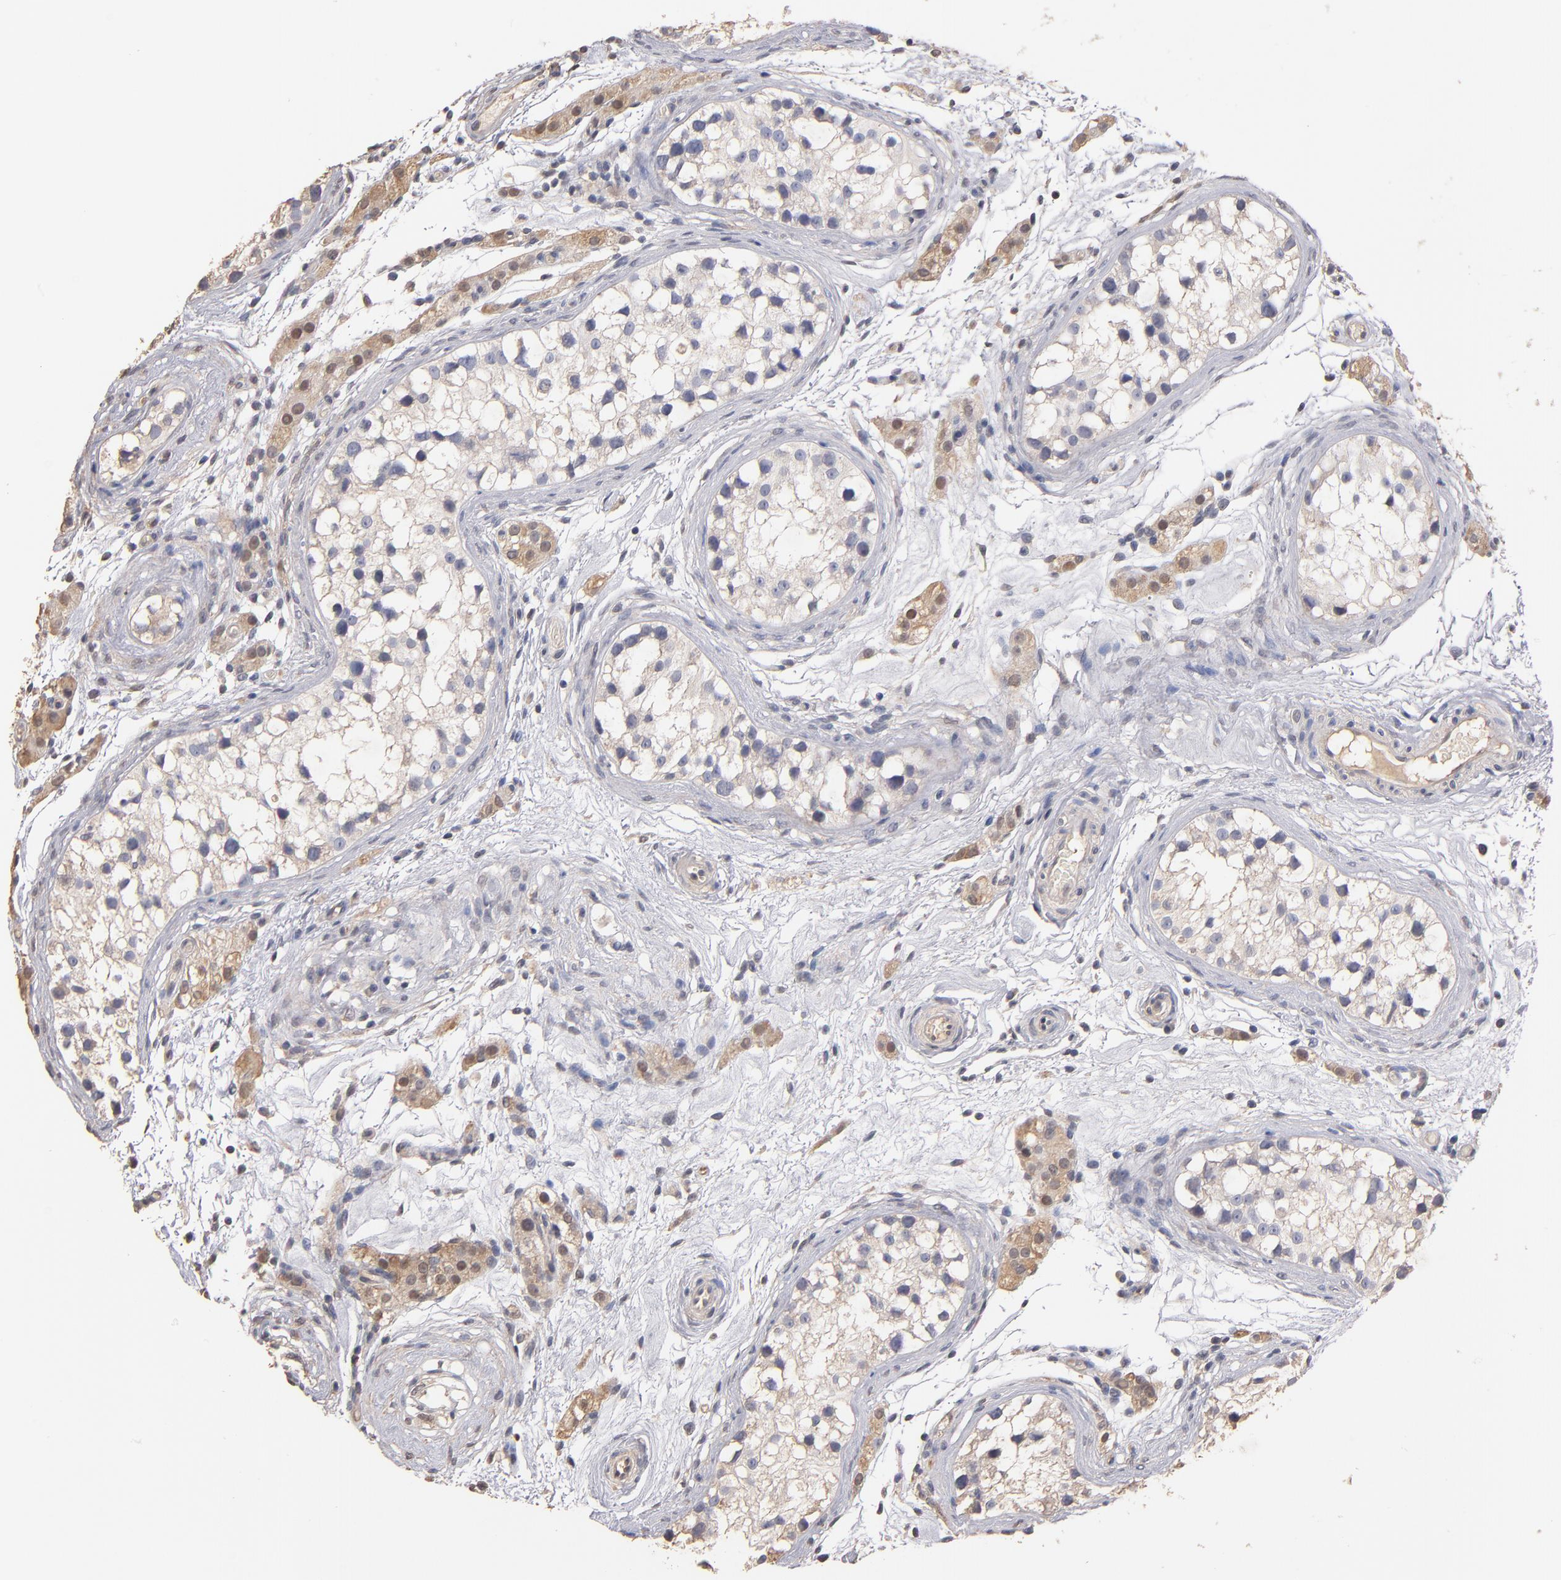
{"staining": {"intensity": "weak", "quantity": "<25%", "location": "cytoplasmic/membranous"}, "tissue": "testis cancer", "cell_type": "Tumor cells", "image_type": "cancer", "snomed": [{"axis": "morphology", "description": "Seminoma, NOS"}, {"axis": "topography", "description": "Testis"}], "caption": "An IHC photomicrograph of seminoma (testis) is shown. There is no staining in tumor cells of seminoma (testis).", "gene": "RO60", "patient": {"sex": "male", "age": 25}}